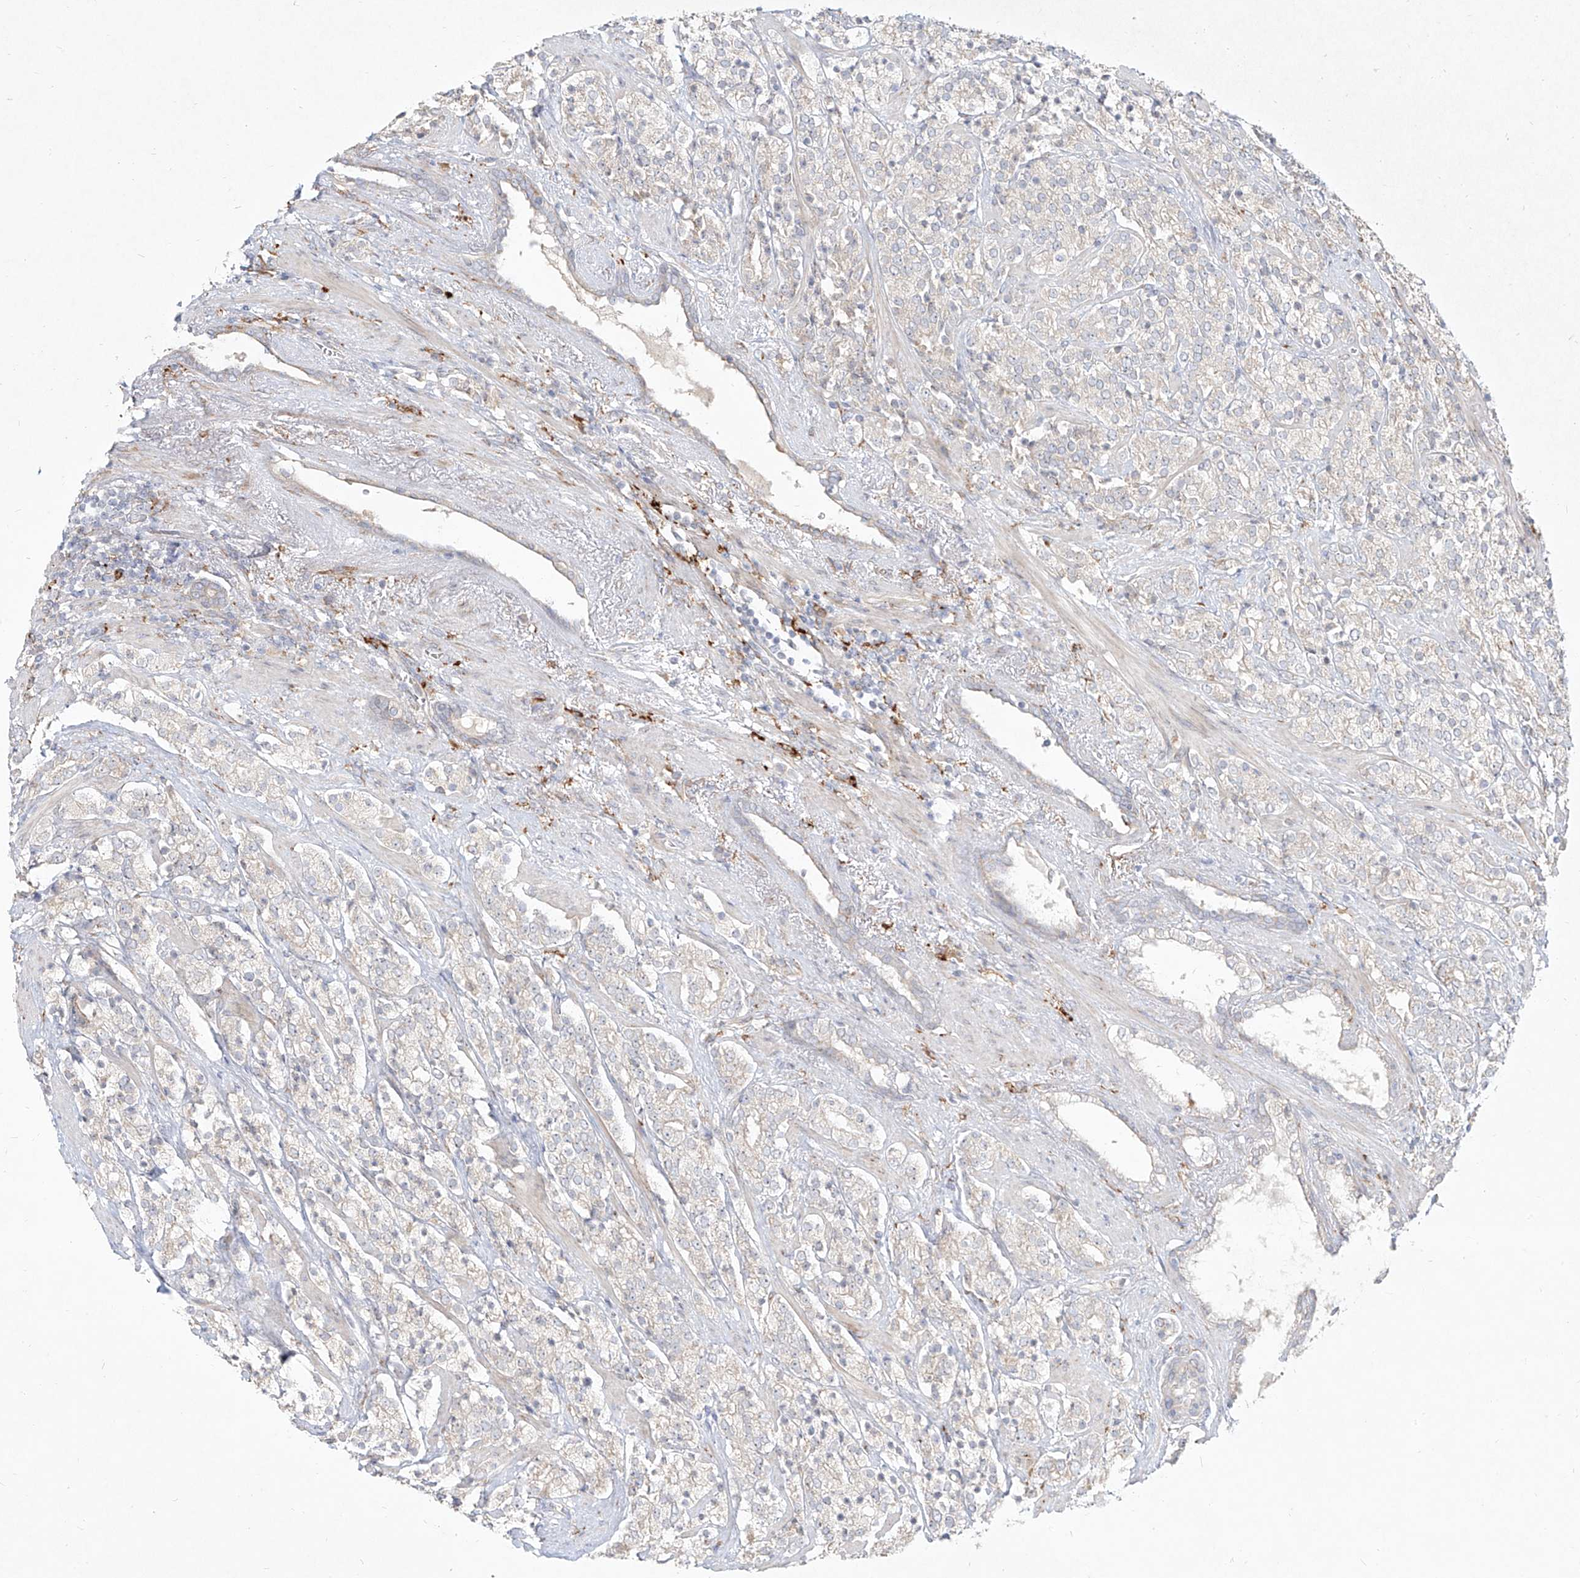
{"staining": {"intensity": "negative", "quantity": "none", "location": "none"}, "tissue": "prostate cancer", "cell_type": "Tumor cells", "image_type": "cancer", "snomed": [{"axis": "morphology", "description": "Adenocarcinoma, High grade"}, {"axis": "topography", "description": "Prostate"}], "caption": "Immunohistochemistry histopathology image of prostate cancer stained for a protein (brown), which demonstrates no staining in tumor cells.", "gene": "CD209", "patient": {"sex": "male", "age": 71}}